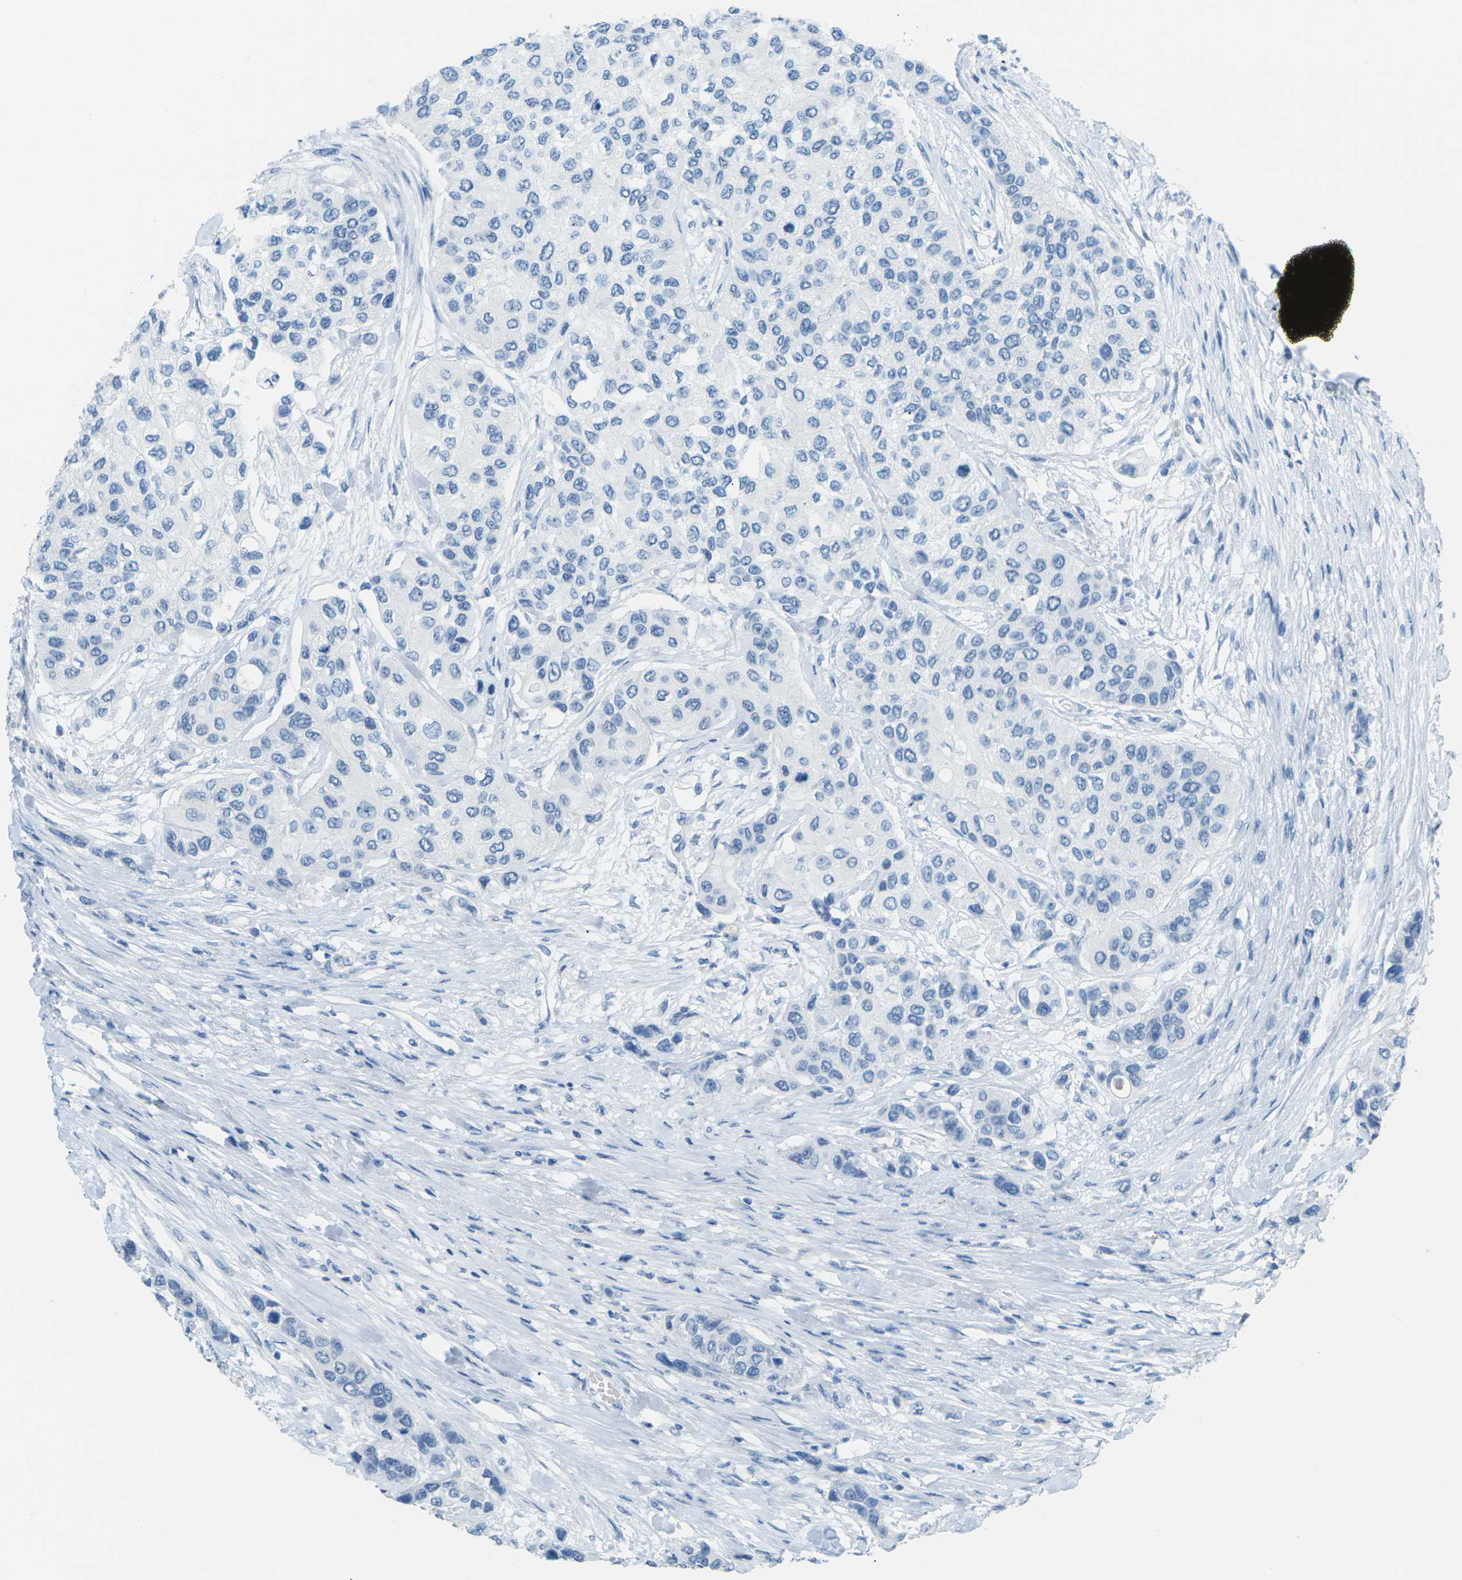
{"staining": {"intensity": "negative", "quantity": "none", "location": "none"}, "tissue": "urothelial cancer", "cell_type": "Tumor cells", "image_type": "cancer", "snomed": [{"axis": "morphology", "description": "Urothelial carcinoma, High grade"}, {"axis": "topography", "description": "Urinary bladder"}], "caption": "Immunohistochemical staining of human high-grade urothelial carcinoma shows no significant expression in tumor cells.", "gene": "CDH16", "patient": {"sex": "female", "age": 56}}